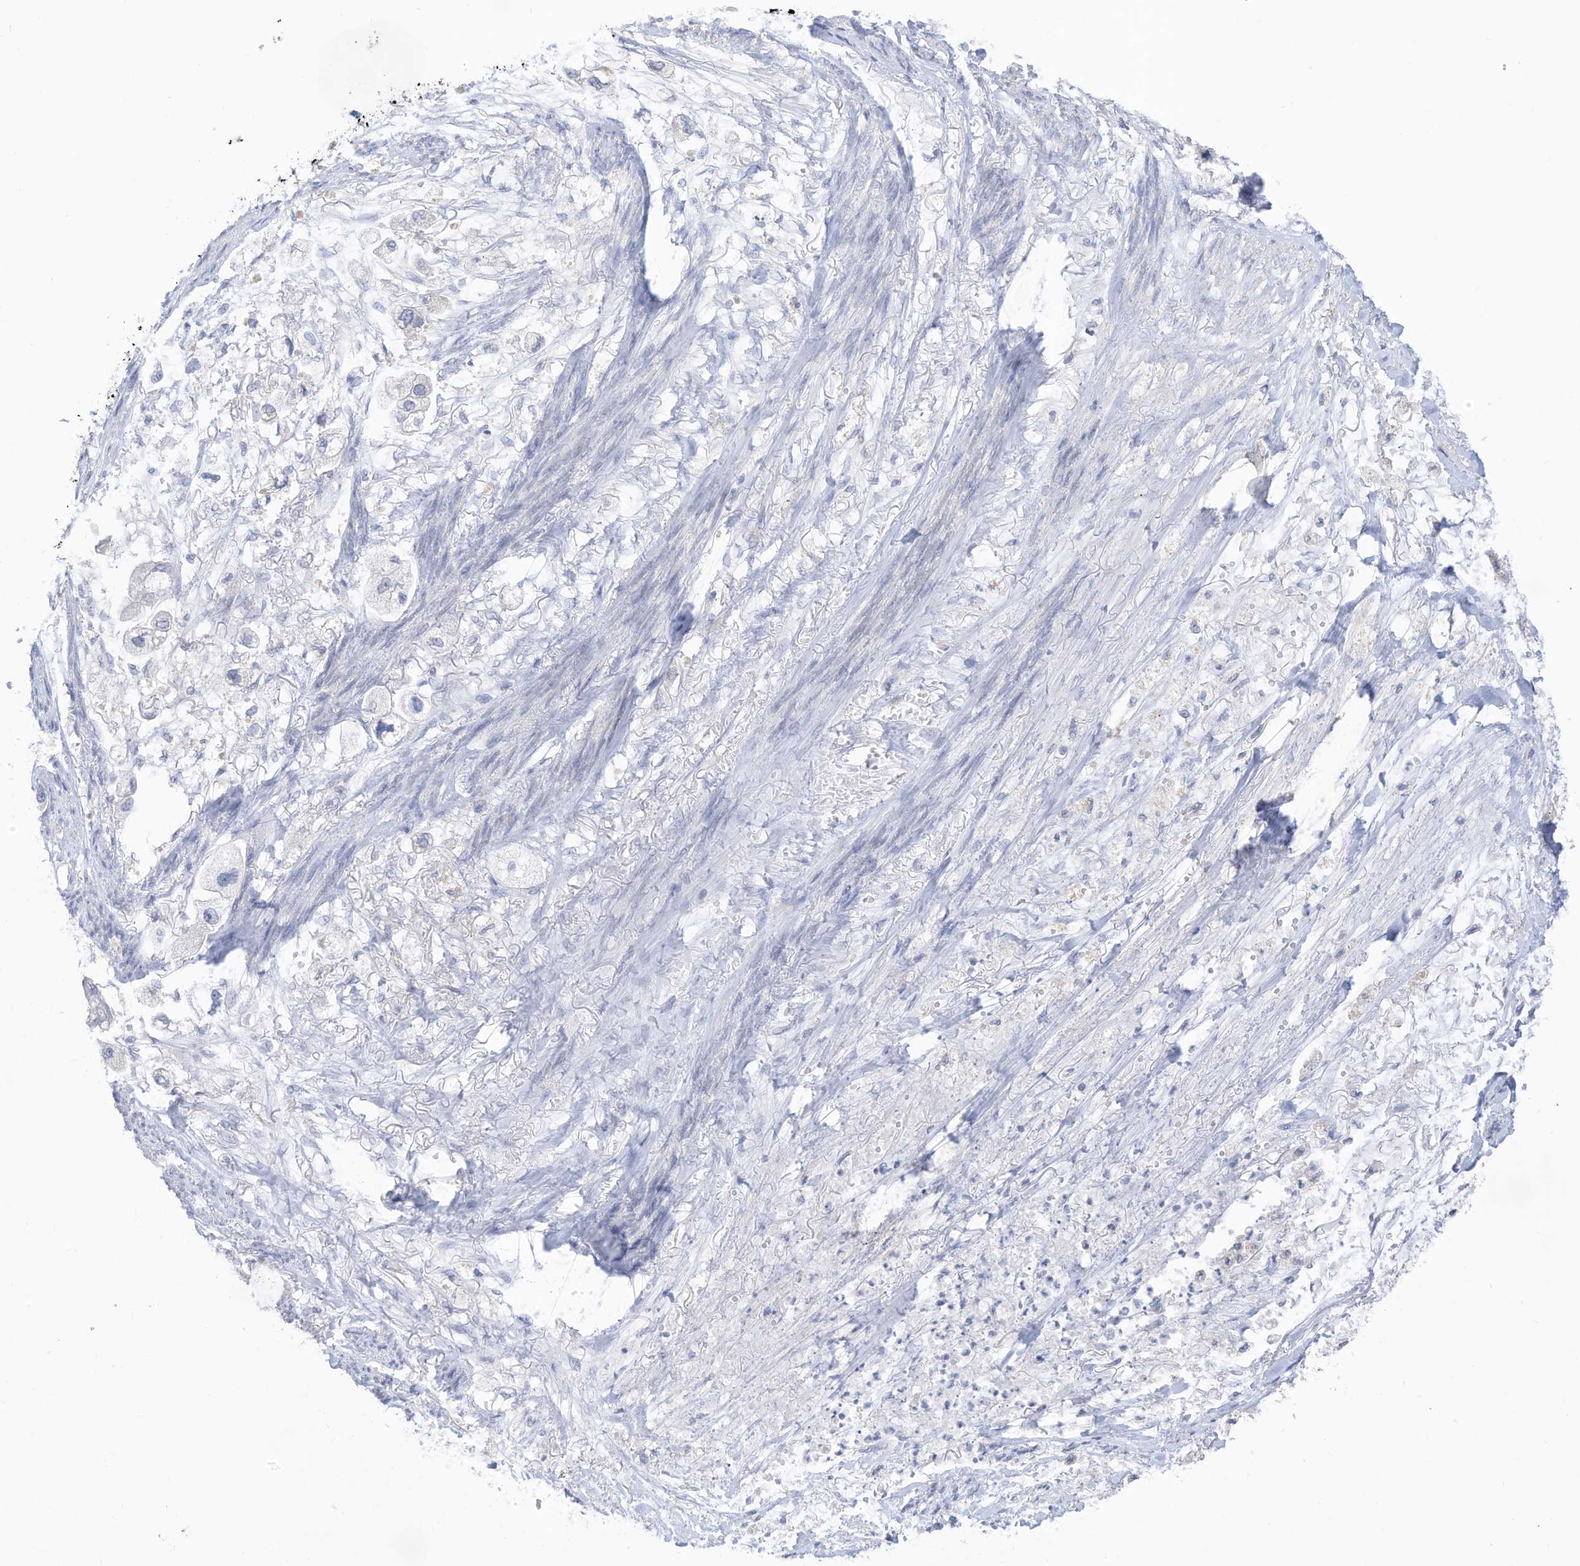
{"staining": {"intensity": "negative", "quantity": "none", "location": "none"}, "tissue": "stomach cancer", "cell_type": "Tumor cells", "image_type": "cancer", "snomed": [{"axis": "morphology", "description": "Adenocarcinoma, NOS"}, {"axis": "topography", "description": "Stomach"}], "caption": "Immunohistochemistry of stomach cancer (adenocarcinoma) shows no staining in tumor cells.", "gene": "OGT", "patient": {"sex": "male", "age": 62}}